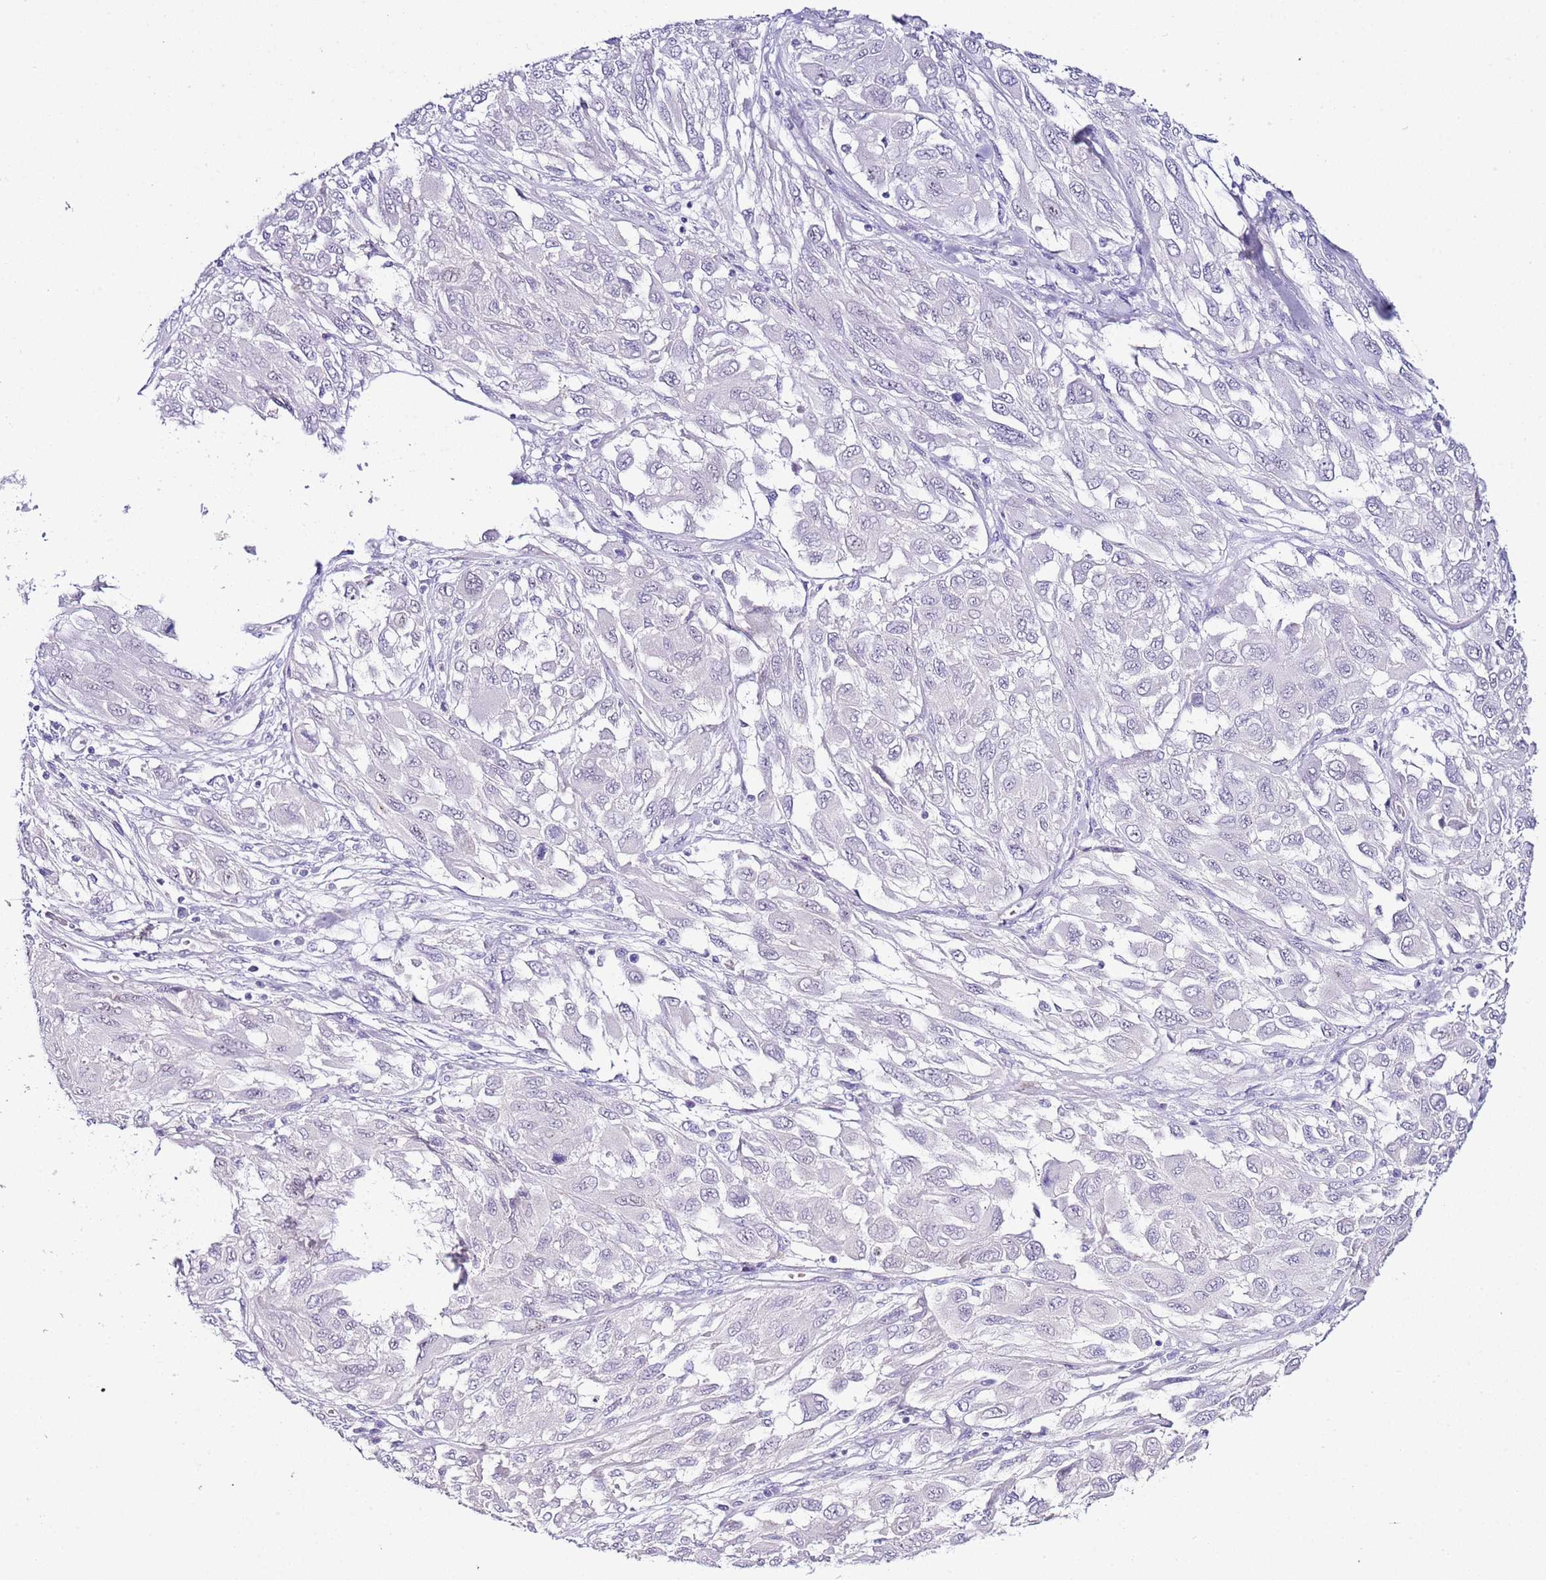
{"staining": {"intensity": "negative", "quantity": "none", "location": "none"}, "tissue": "melanoma", "cell_type": "Tumor cells", "image_type": "cancer", "snomed": [{"axis": "morphology", "description": "Malignant melanoma, NOS"}, {"axis": "topography", "description": "Skin"}], "caption": "Immunohistochemical staining of human malignant melanoma shows no significant expression in tumor cells.", "gene": "HGD", "patient": {"sex": "female", "age": 91}}